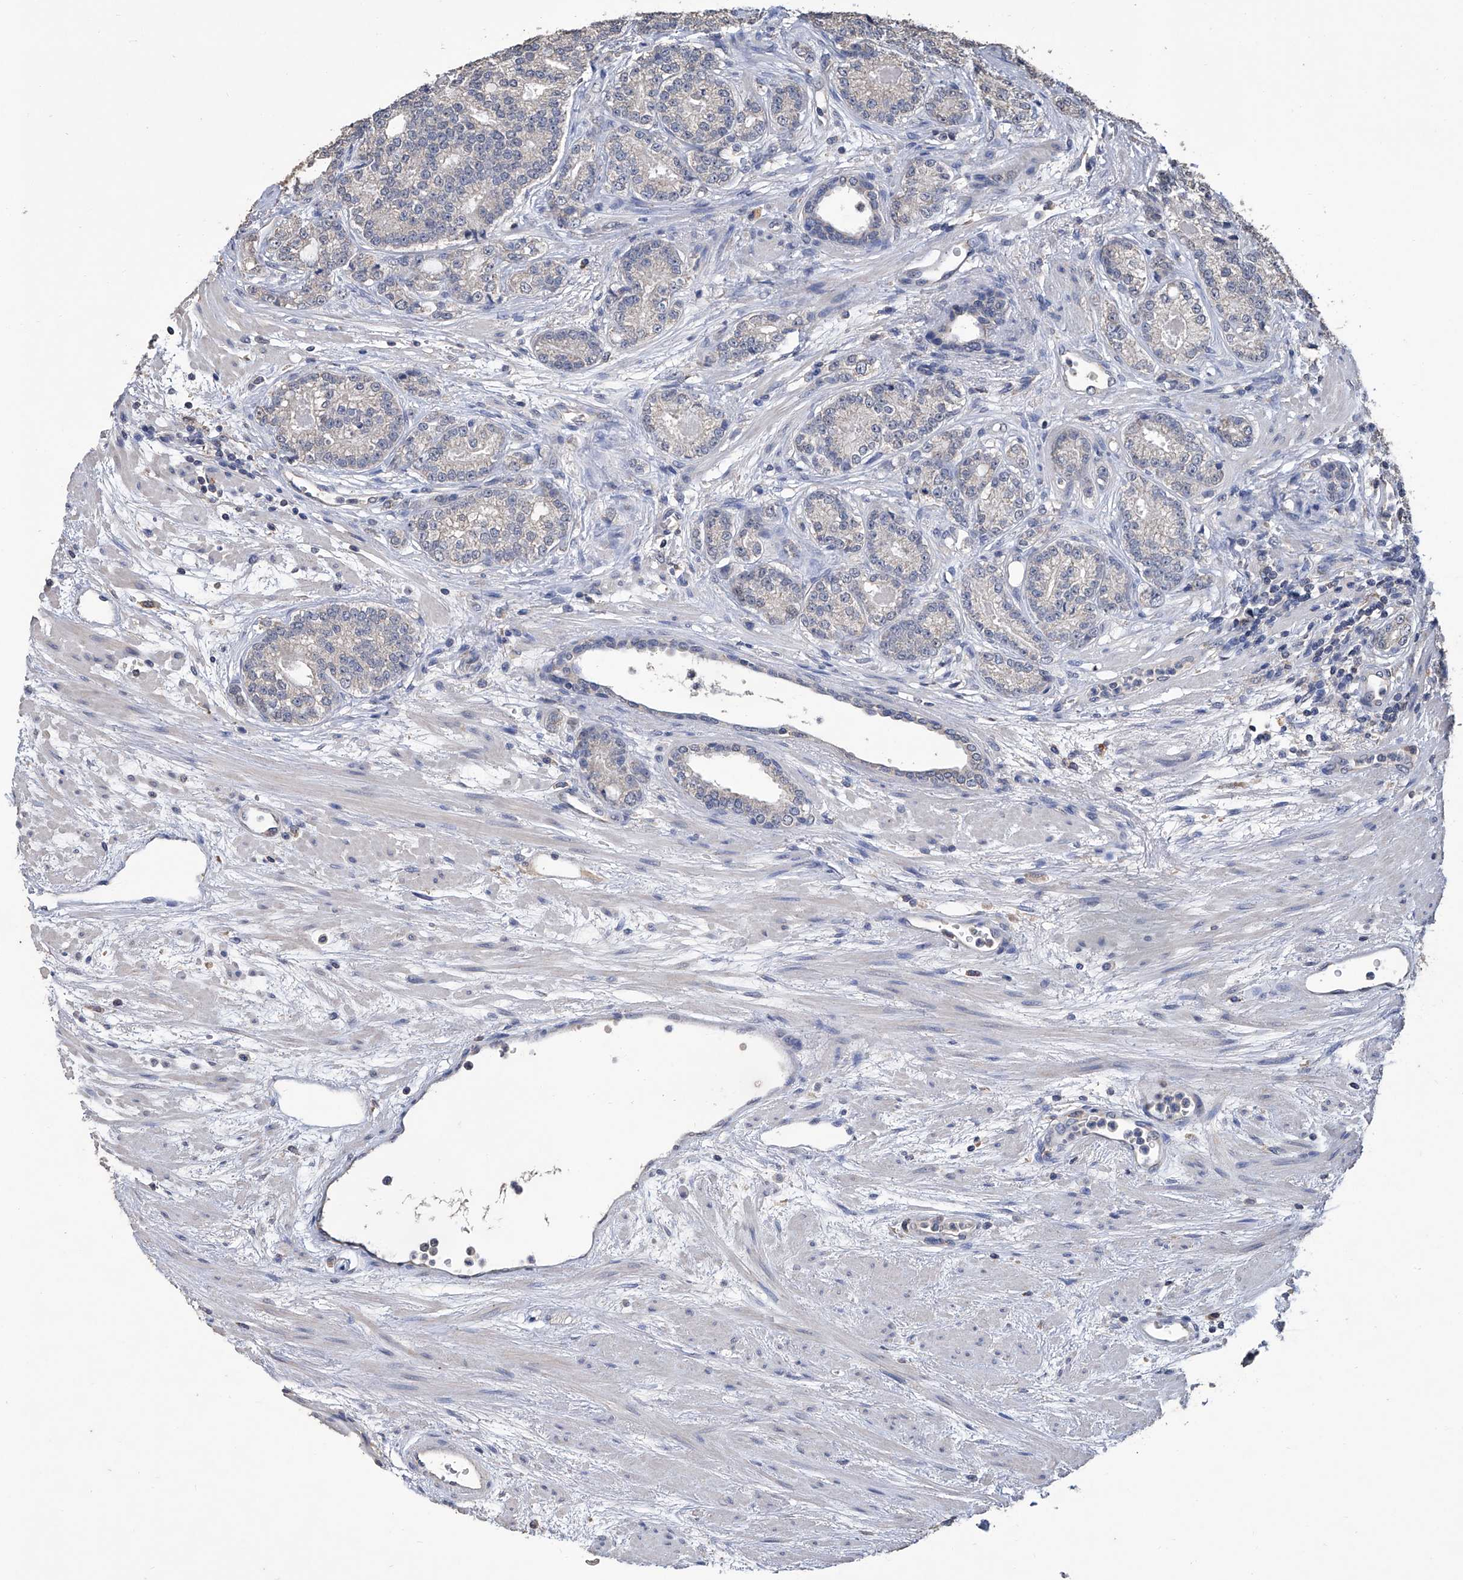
{"staining": {"intensity": "negative", "quantity": "none", "location": "none"}, "tissue": "prostate cancer", "cell_type": "Tumor cells", "image_type": "cancer", "snomed": [{"axis": "morphology", "description": "Adenocarcinoma, High grade"}, {"axis": "topography", "description": "Prostate"}], "caption": "IHC photomicrograph of human prostate cancer (high-grade adenocarcinoma) stained for a protein (brown), which shows no expression in tumor cells.", "gene": "GPT", "patient": {"sex": "male", "age": 61}}